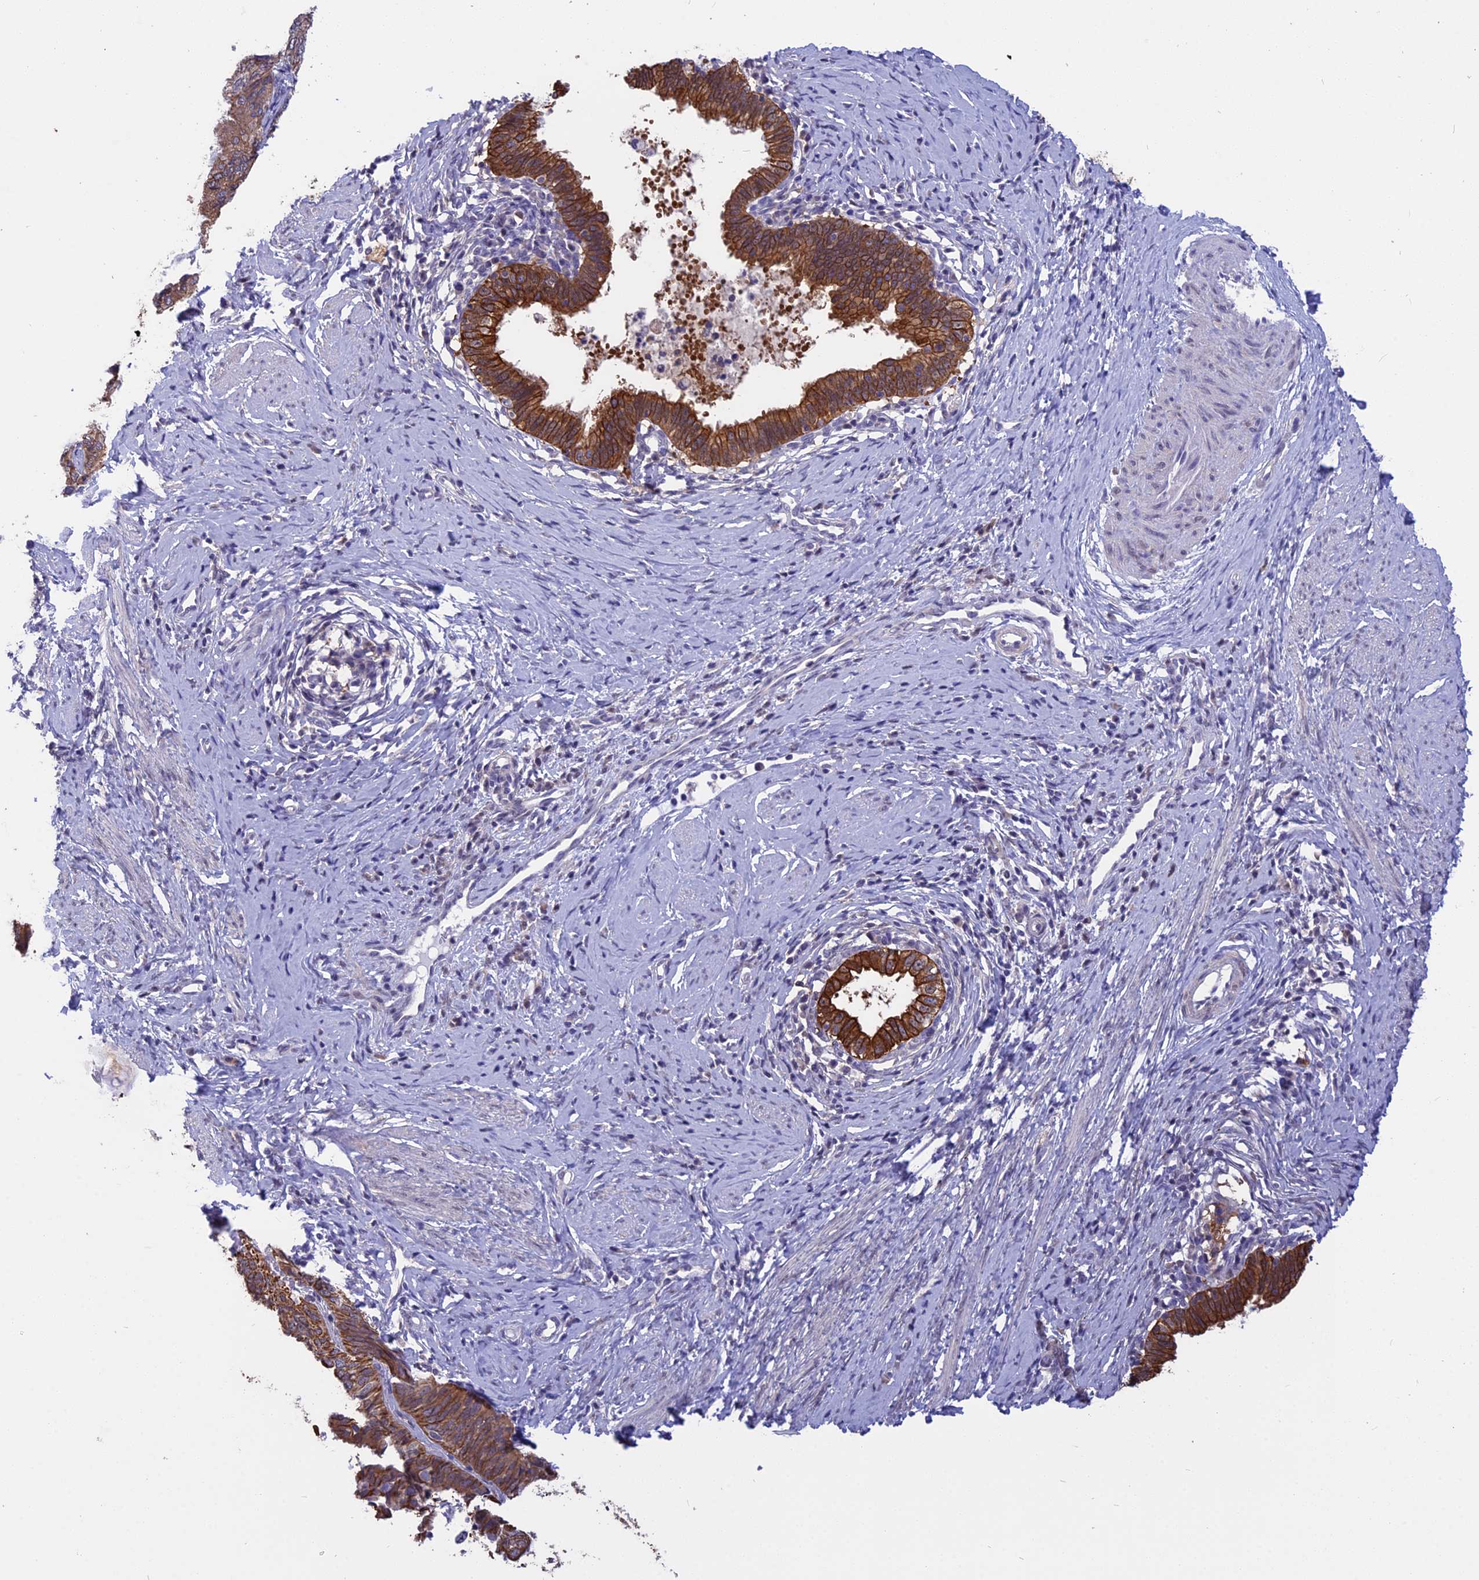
{"staining": {"intensity": "strong", "quantity": ">75%", "location": "cytoplasmic/membranous"}, "tissue": "cervical cancer", "cell_type": "Tumor cells", "image_type": "cancer", "snomed": [{"axis": "morphology", "description": "Adenocarcinoma, NOS"}, {"axis": "topography", "description": "Cervix"}], "caption": "Adenocarcinoma (cervical) stained with a protein marker displays strong staining in tumor cells.", "gene": "STUB1", "patient": {"sex": "female", "age": 36}}